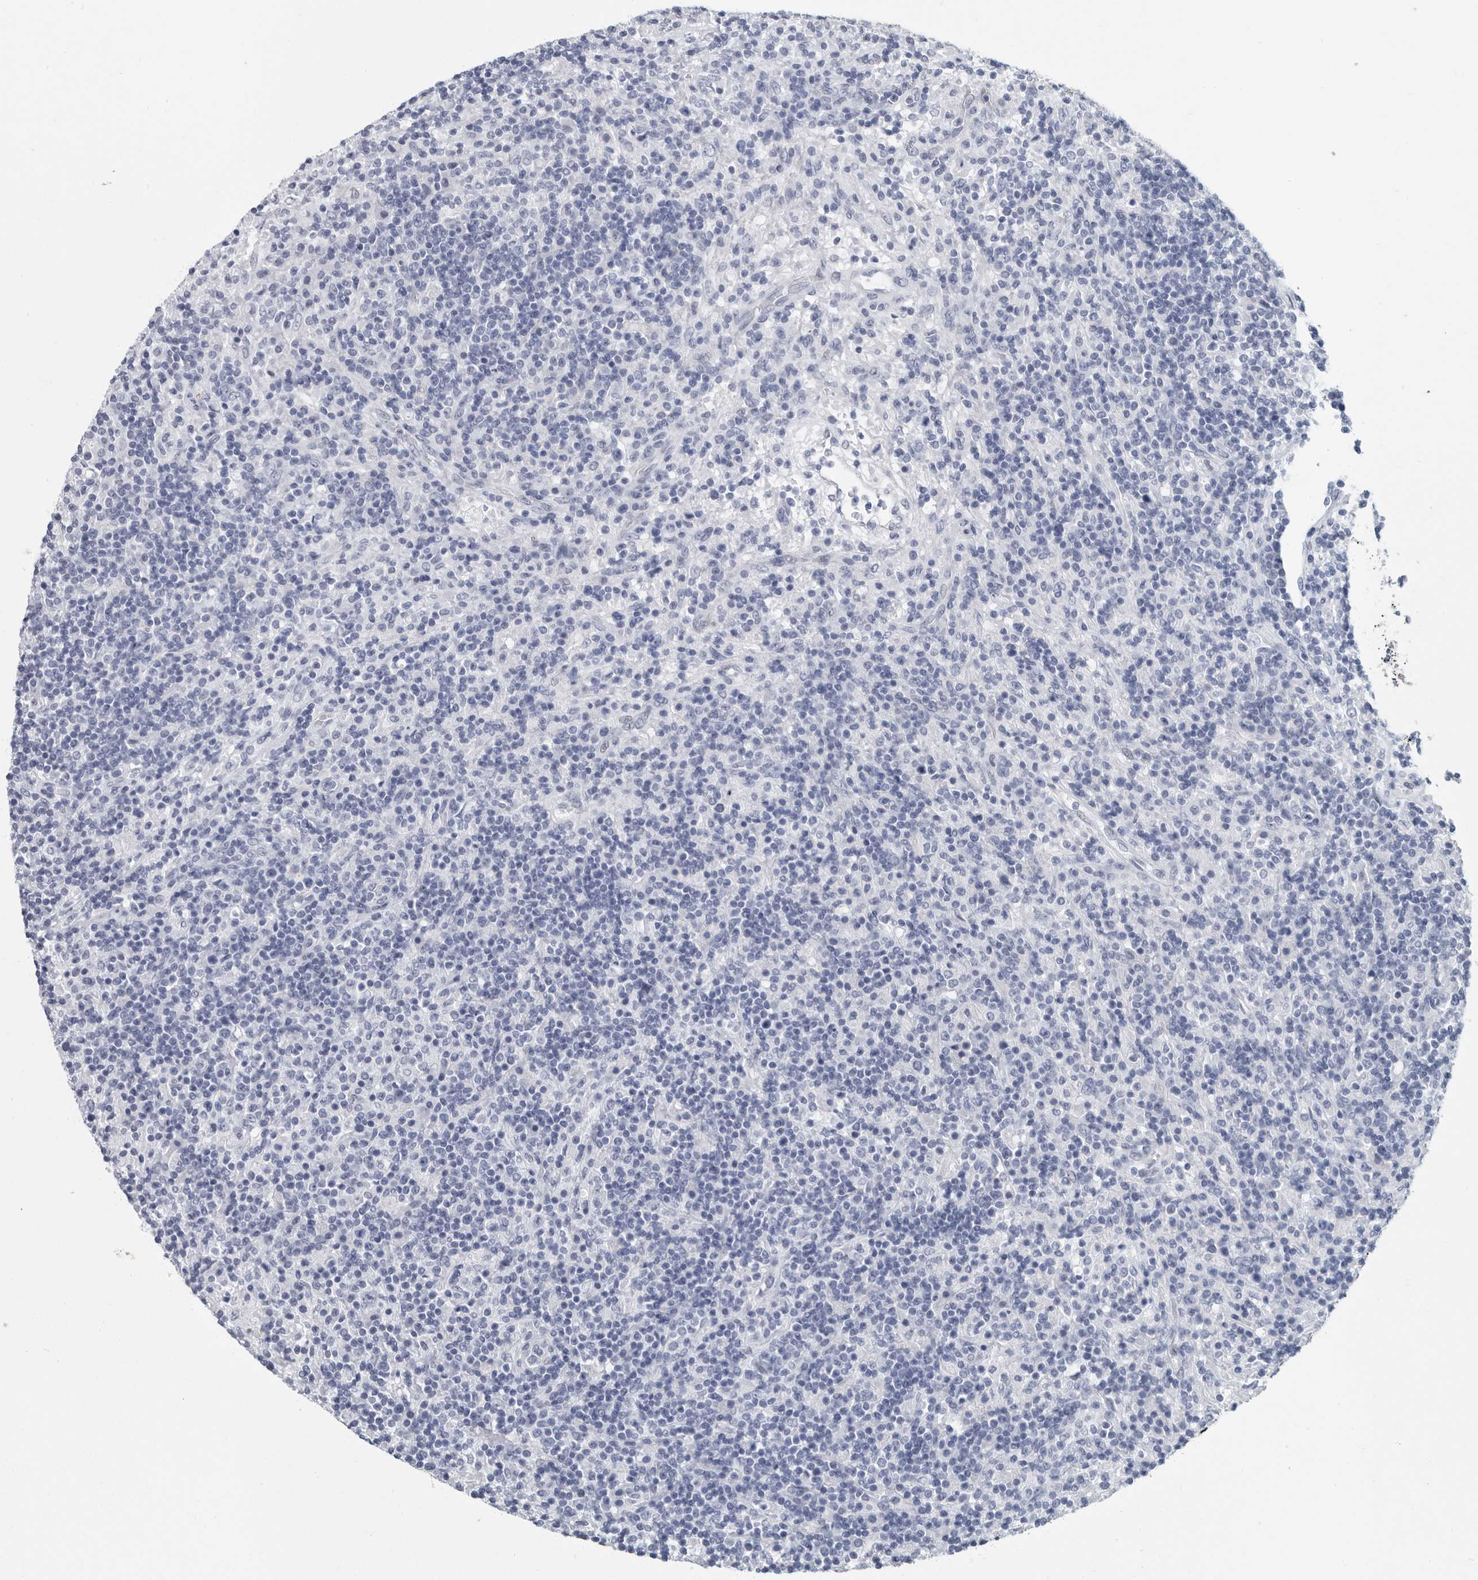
{"staining": {"intensity": "negative", "quantity": "none", "location": "none"}, "tissue": "lymphoma", "cell_type": "Tumor cells", "image_type": "cancer", "snomed": [{"axis": "morphology", "description": "Hodgkin's disease, NOS"}, {"axis": "topography", "description": "Lymph node"}], "caption": "DAB immunohistochemical staining of lymphoma reveals no significant positivity in tumor cells. (DAB (3,3'-diaminobenzidine) IHC, high magnification).", "gene": "WRAP73", "patient": {"sex": "male", "age": 70}}